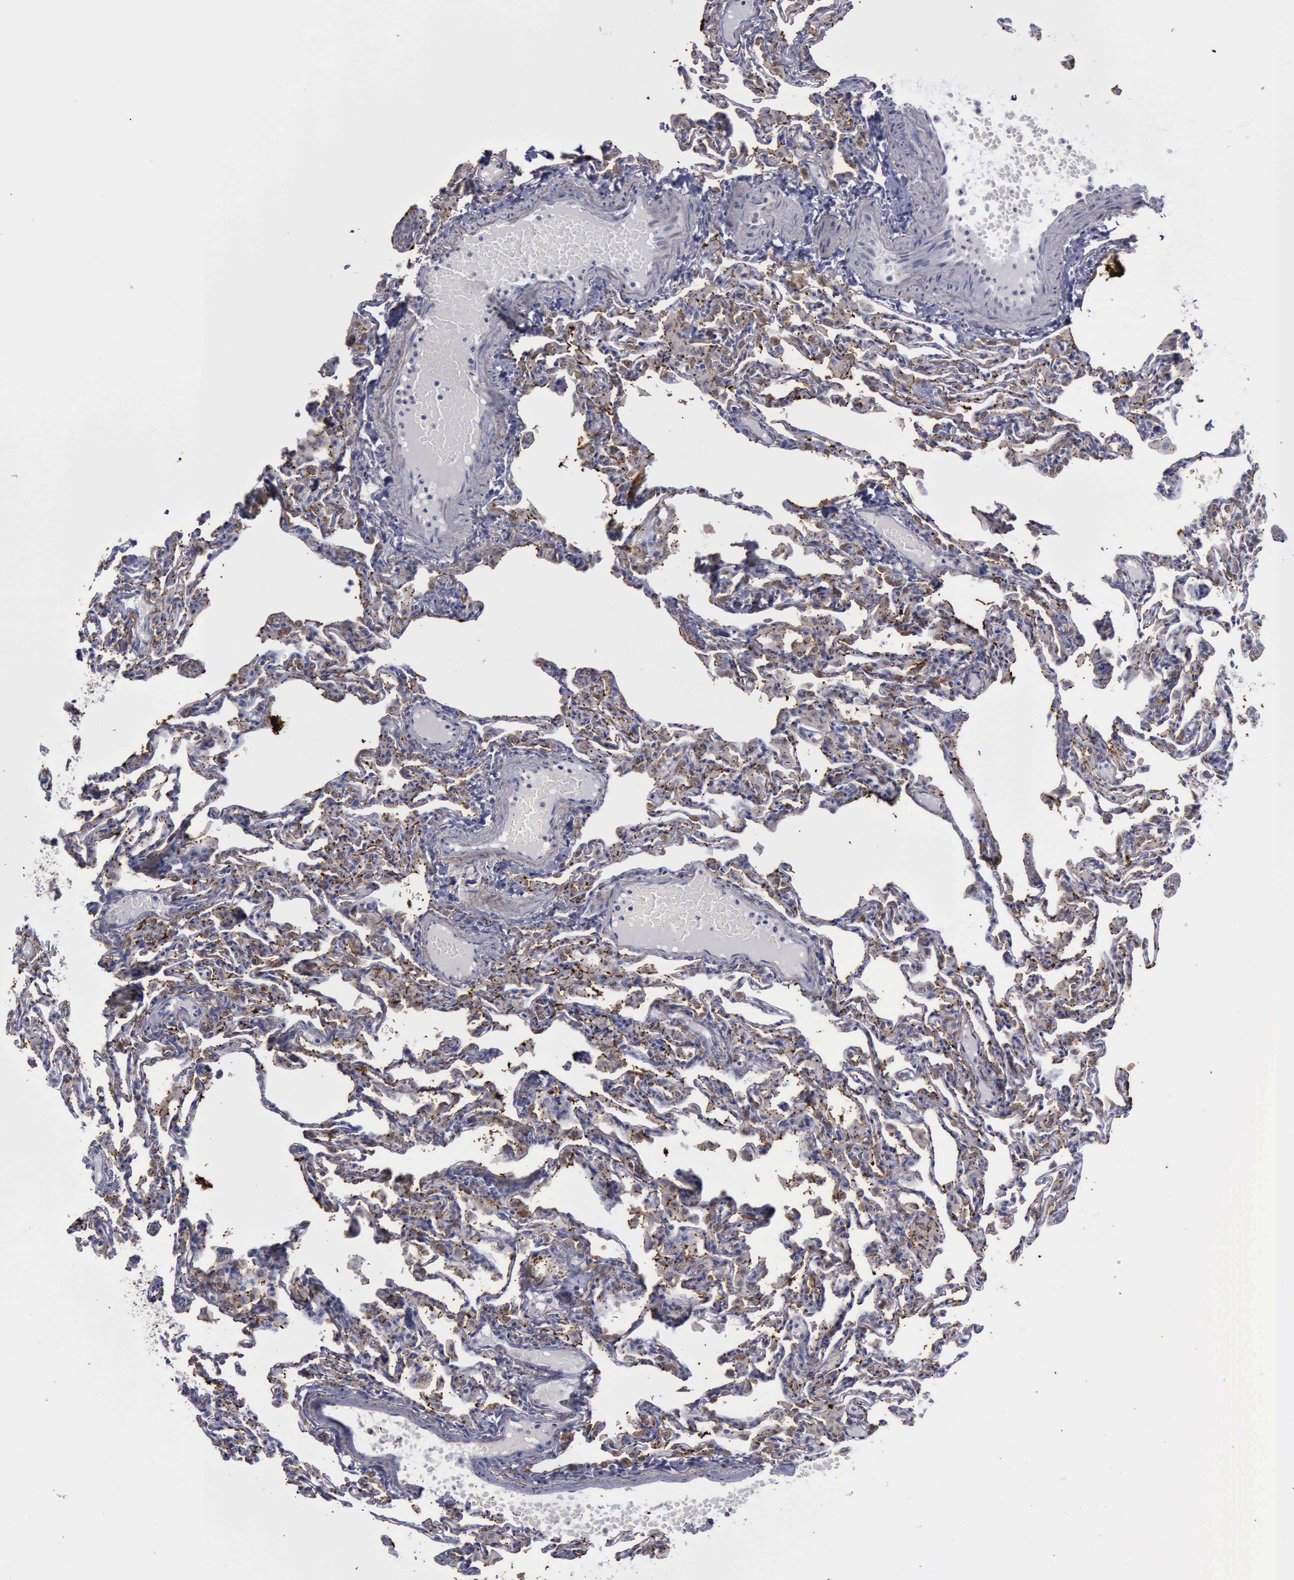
{"staining": {"intensity": "weak", "quantity": "25%-75%", "location": "cytoplasmic/membranous"}, "tissue": "lung", "cell_type": "Alveolar cells", "image_type": "normal", "snomed": [{"axis": "morphology", "description": "Normal tissue, NOS"}, {"axis": "topography", "description": "Lung"}], "caption": "A brown stain shows weak cytoplasmic/membranous positivity of a protein in alveolar cells of benign human lung.", "gene": "PHKA1", "patient": {"sex": "female", "age": 49}}